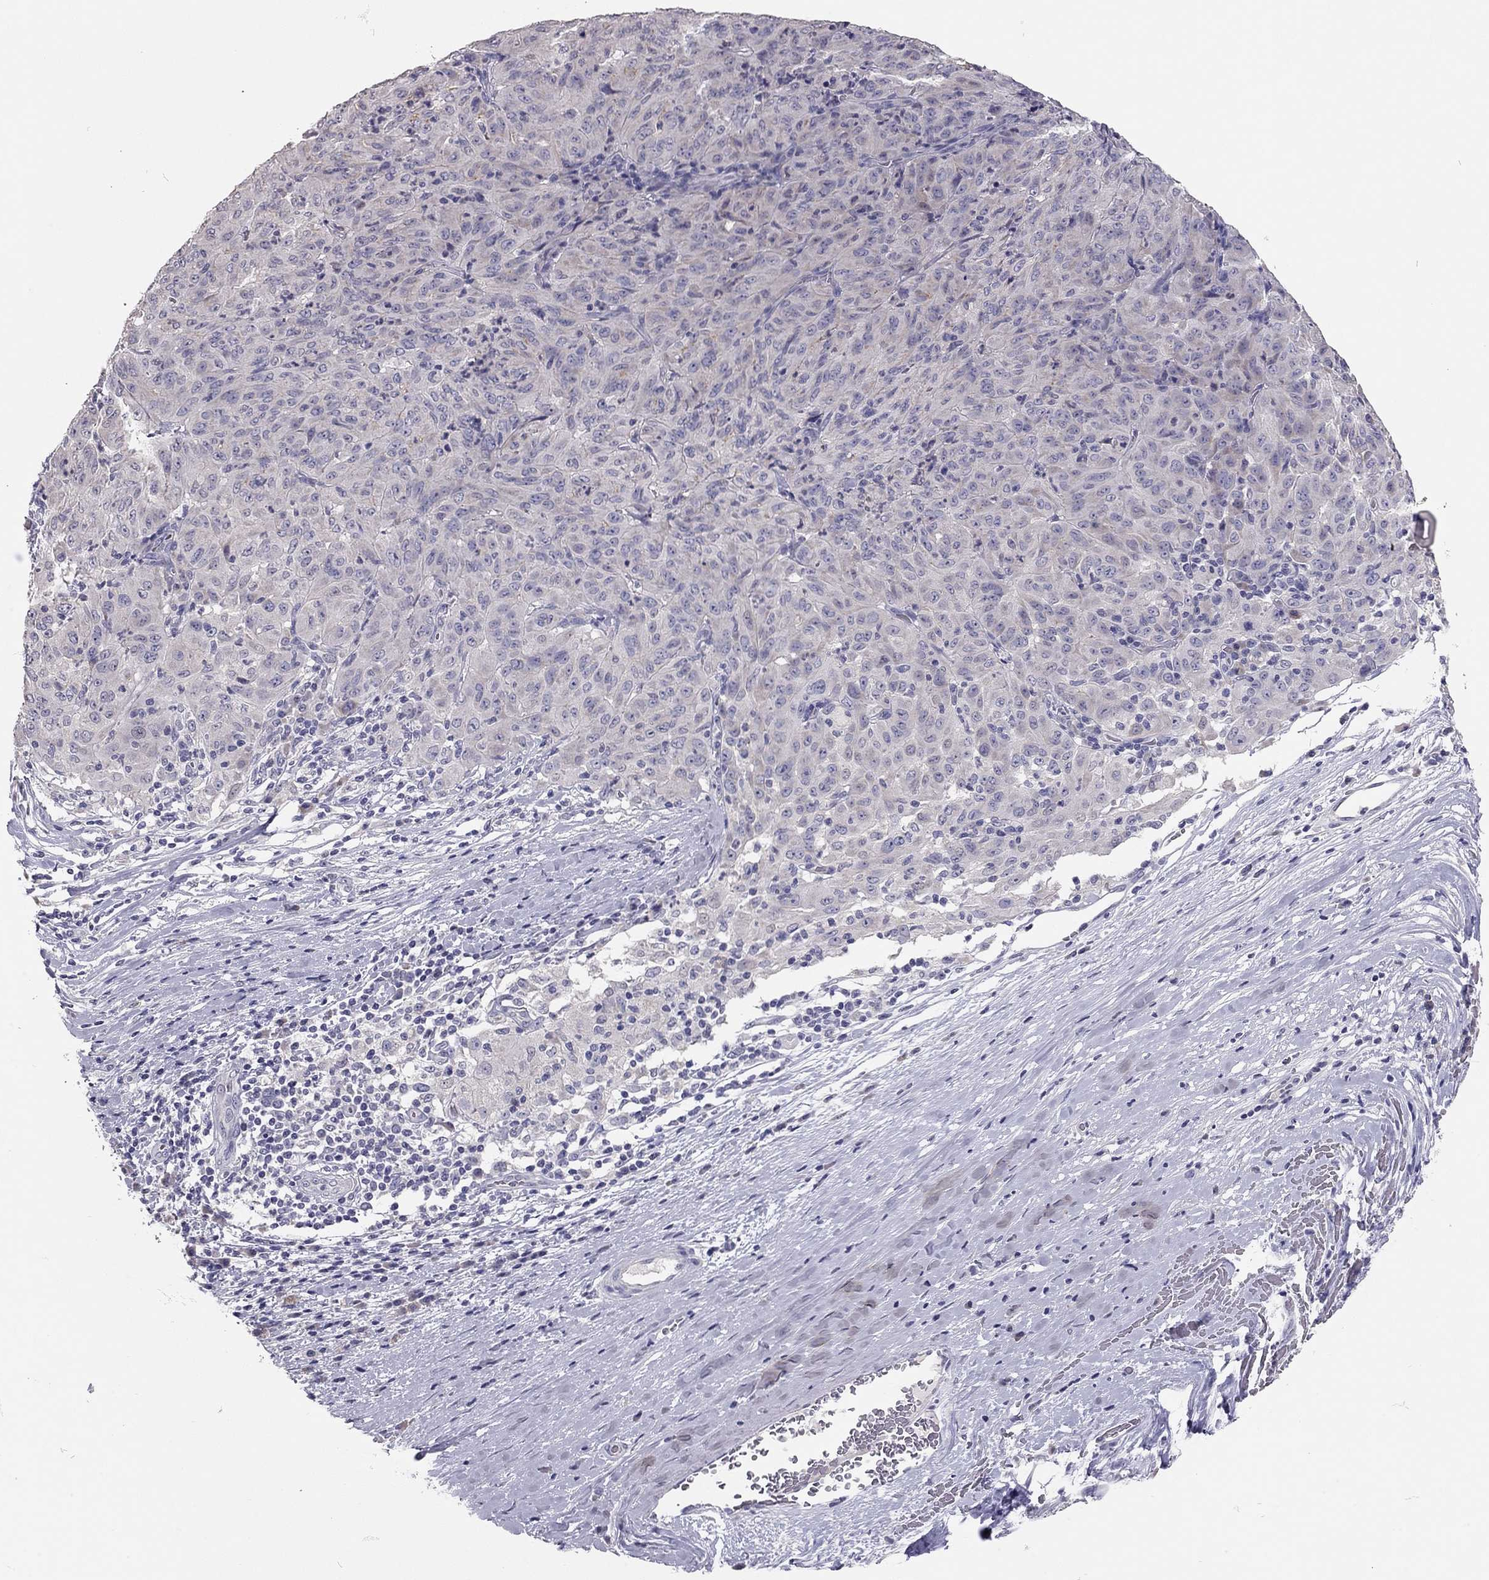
{"staining": {"intensity": "negative", "quantity": "none", "location": "none"}, "tissue": "pancreatic cancer", "cell_type": "Tumor cells", "image_type": "cancer", "snomed": [{"axis": "morphology", "description": "Adenocarcinoma, NOS"}, {"axis": "topography", "description": "Pancreas"}], "caption": "Histopathology image shows no protein expression in tumor cells of pancreatic adenocarcinoma tissue. The staining was performed using DAB to visualize the protein expression in brown, while the nuclei were stained in blue with hematoxylin (Magnification: 20x).", "gene": "SCARB1", "patient": {"sex": "male", "age": 63}}